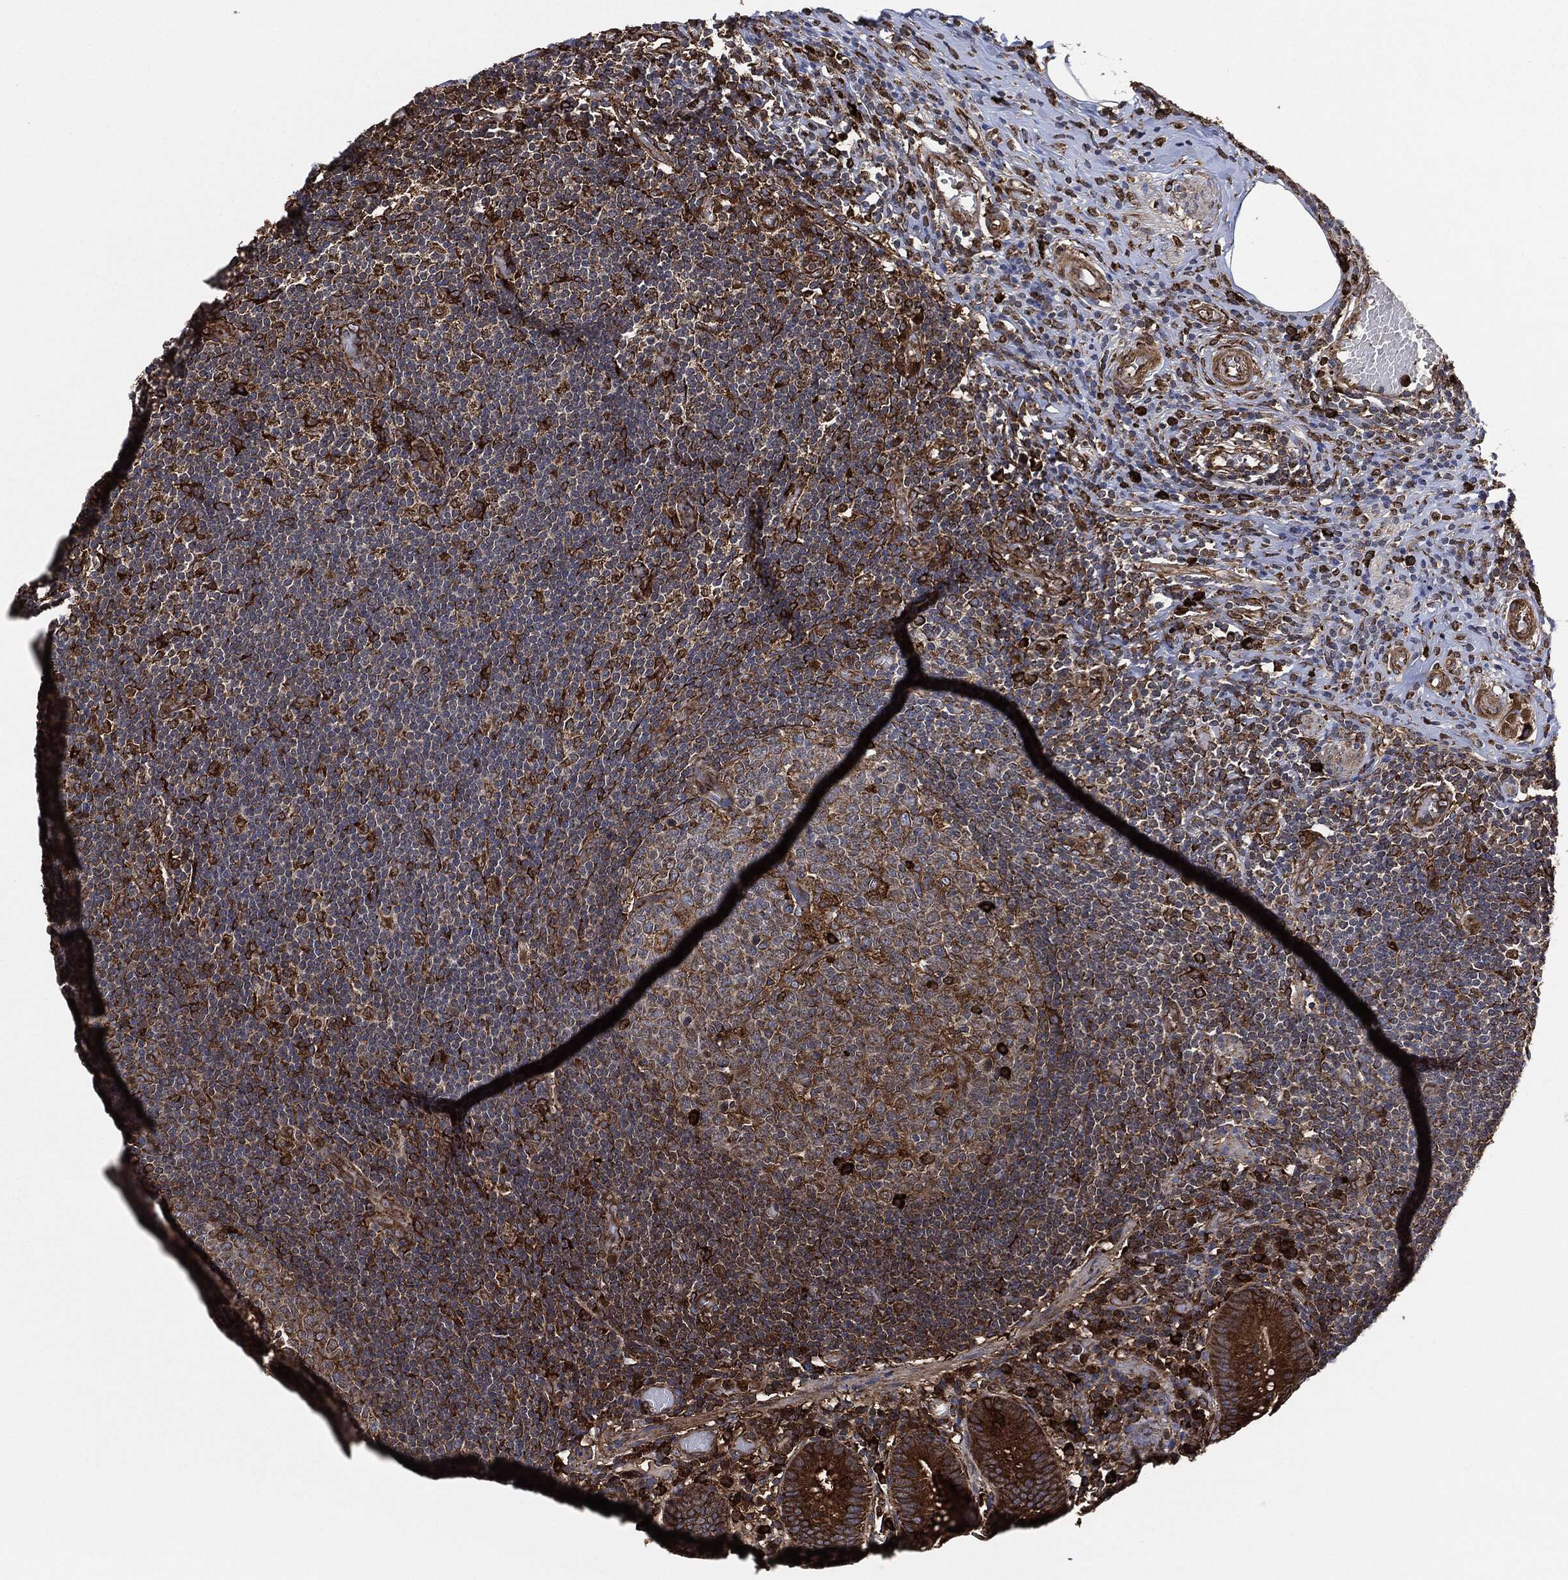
{"staining": {"intensity": "strong", "quantity": ">75%", "location": "cytoplasmic/membranous"}, "tissue": "appendix", "cell_type": "Glandular cells", "image_type": "normal", "snomed": [{"axis": "morphology", "description": "Normal tissue, NOS"}, {"axis": "topography", "description": "Appendix"}], "caption": "Immunohistochemical staining of normal appendix reveals strong cytoplasmic/membranous protein expression in about >75% of glandular cells. Nuclei are stained in blue.", "gene": "AMFR", "patient": {"sex": "female", "age": 40}}